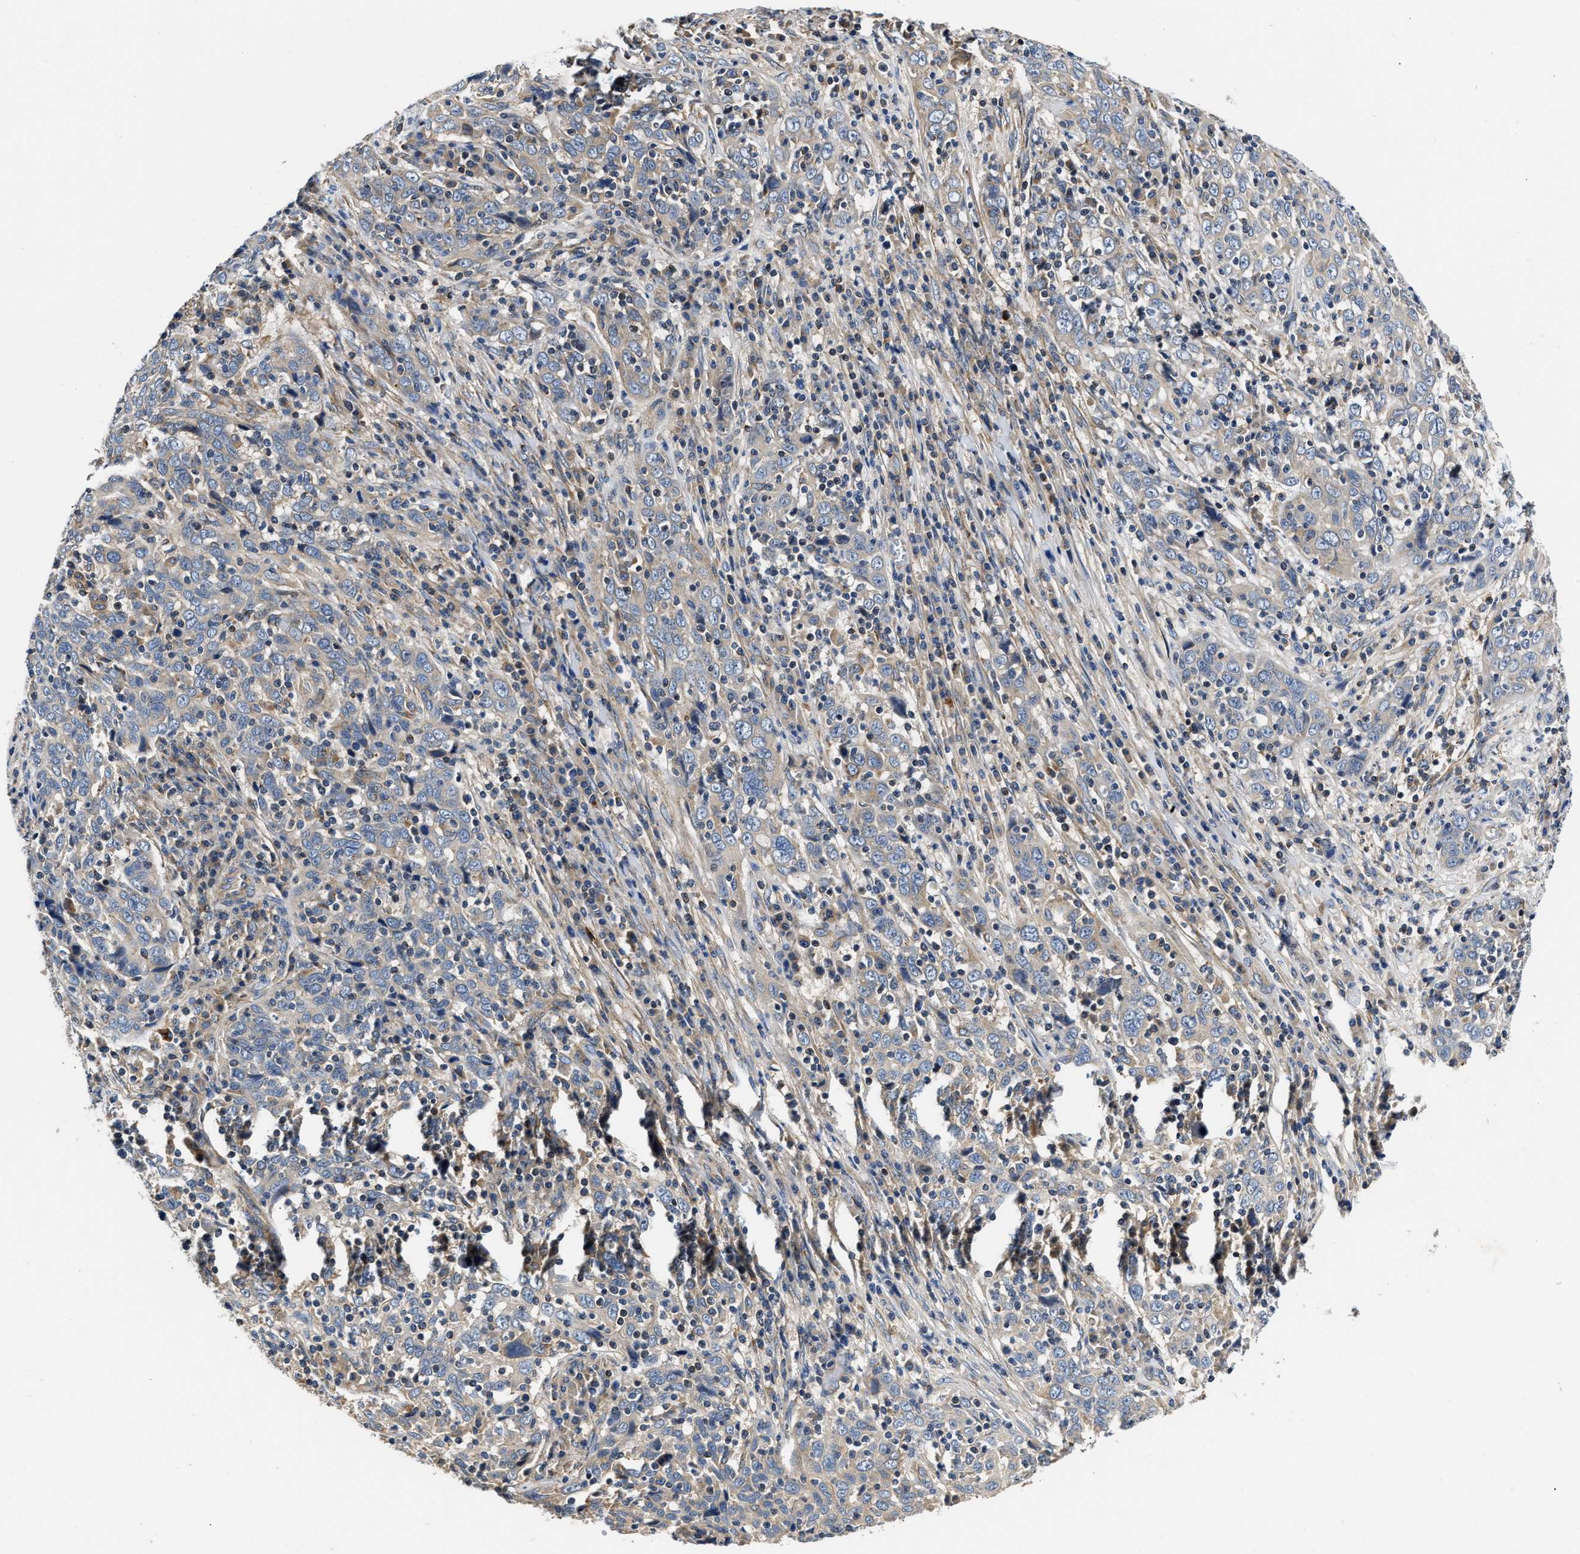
{"staining": {"intensity": "weak", "quantity": "<25%", "location": "cytoplasmic/membranous"}, "tissue": "cervical cancer", "cell_type": "Tumor cells", "image_type": "cancer", "snomed": [{"axis": "morphology", "description": "Squamous cell carcinoma, NOS"}, {"axis": "topography", "description": "Cervix"}], "caption": "Immunohistochemistry (IHC) of cervical squamous cell carcinoma exhibits no expression in tumor cells. The staining is performed using DAB brown chromogen with nuclei counter-stained in using hematoxylin.", "gene": "TEX2", "patient": {"sex": "female", "age": 46}}